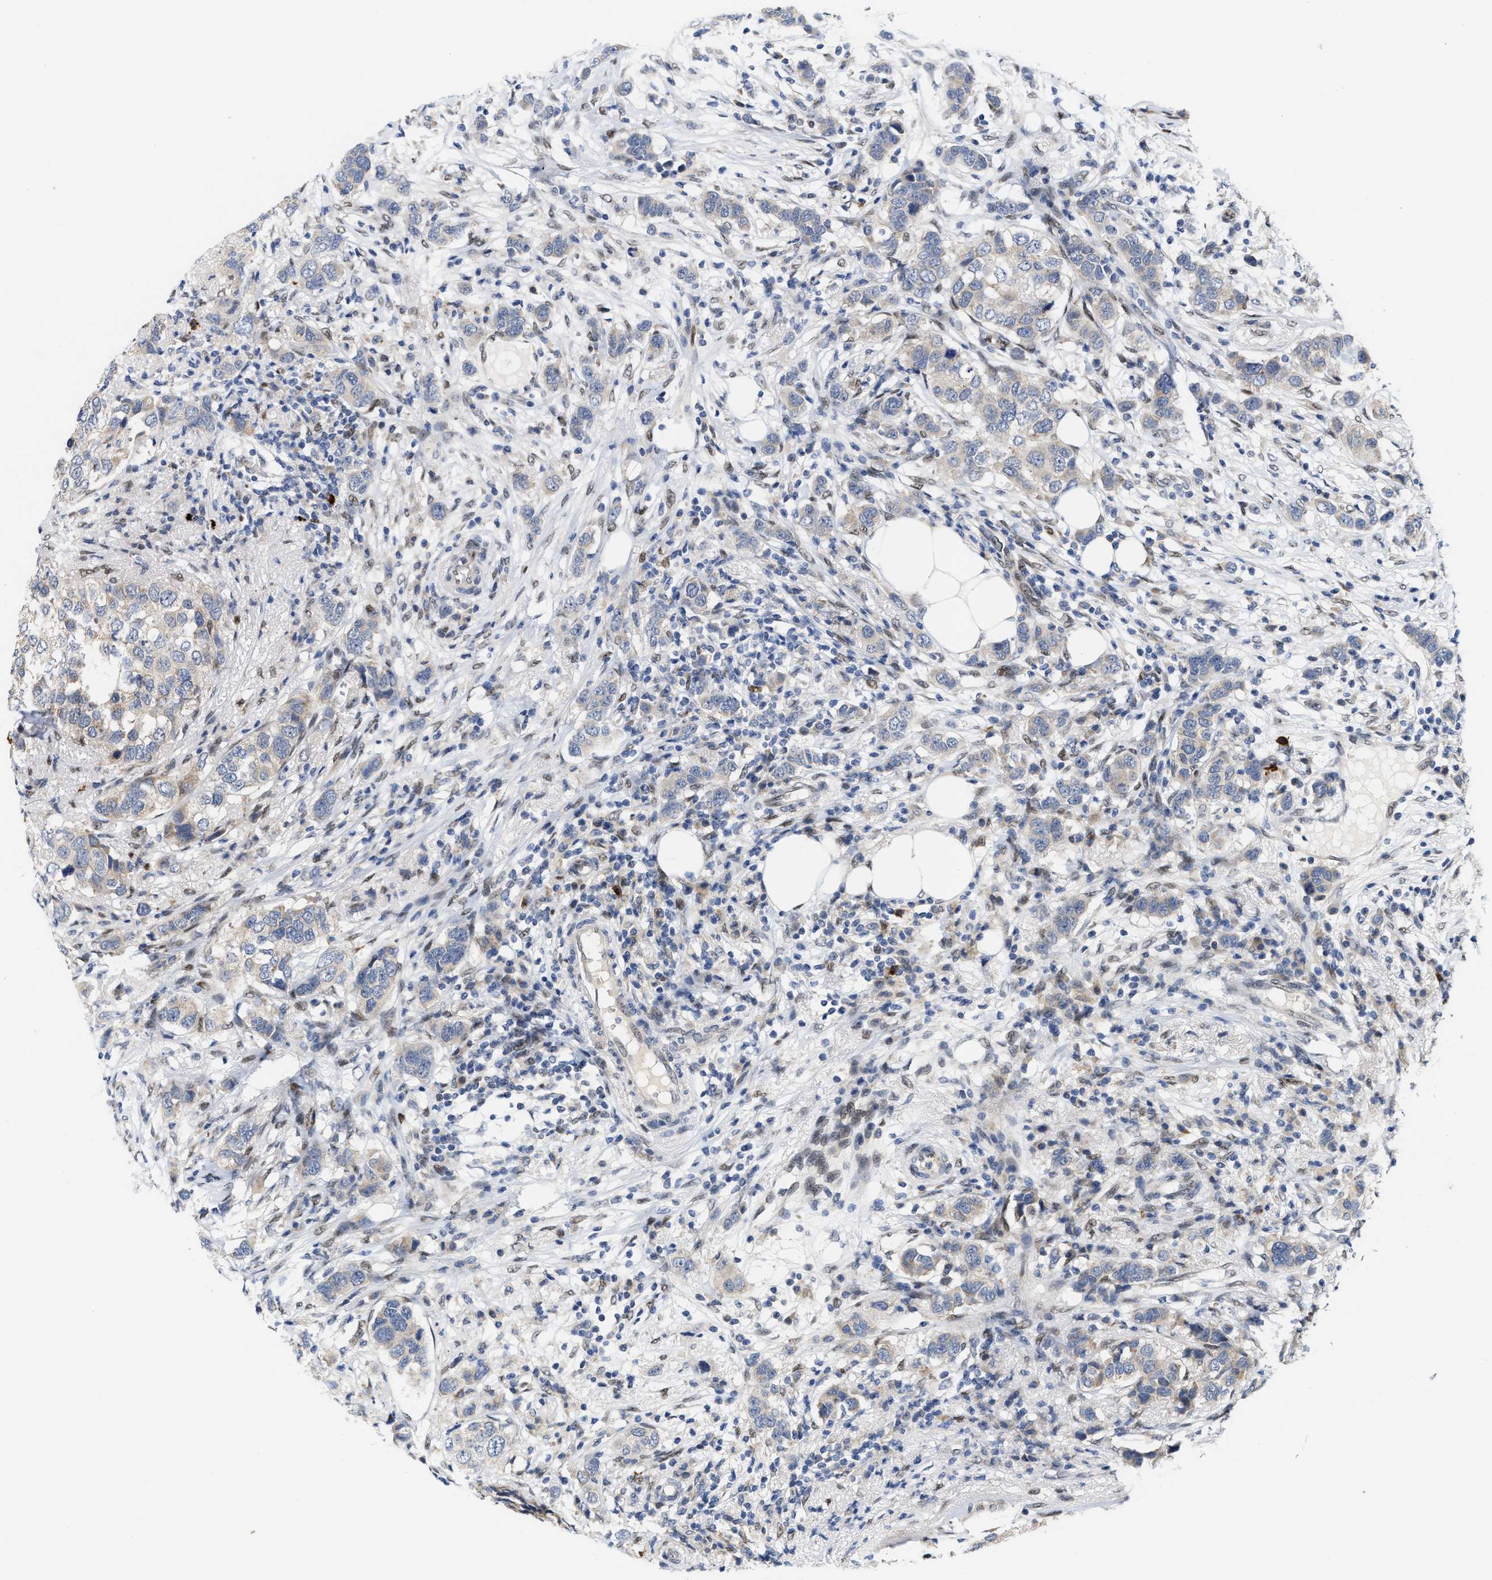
{"staining": {"intensity": "weak", "quantity": "<25%", "location": "cytoplasmic/membranous"}, "tissue": "breast cancer", "cell_type": "Tumor cells", "image_type": "cancer", "snomed": [{"axis": "morphology", "description": "Duct carcinoma"}, {"axis": "topography", "description": "Breast"}], "caption": "This is an immunohistochemistry (IHC) micrograph of human intraductal carcinoma (breast). There is no staining in tumor cells.", "gene": "TCF4", "patient": {"sex": "female", "age": 50}}